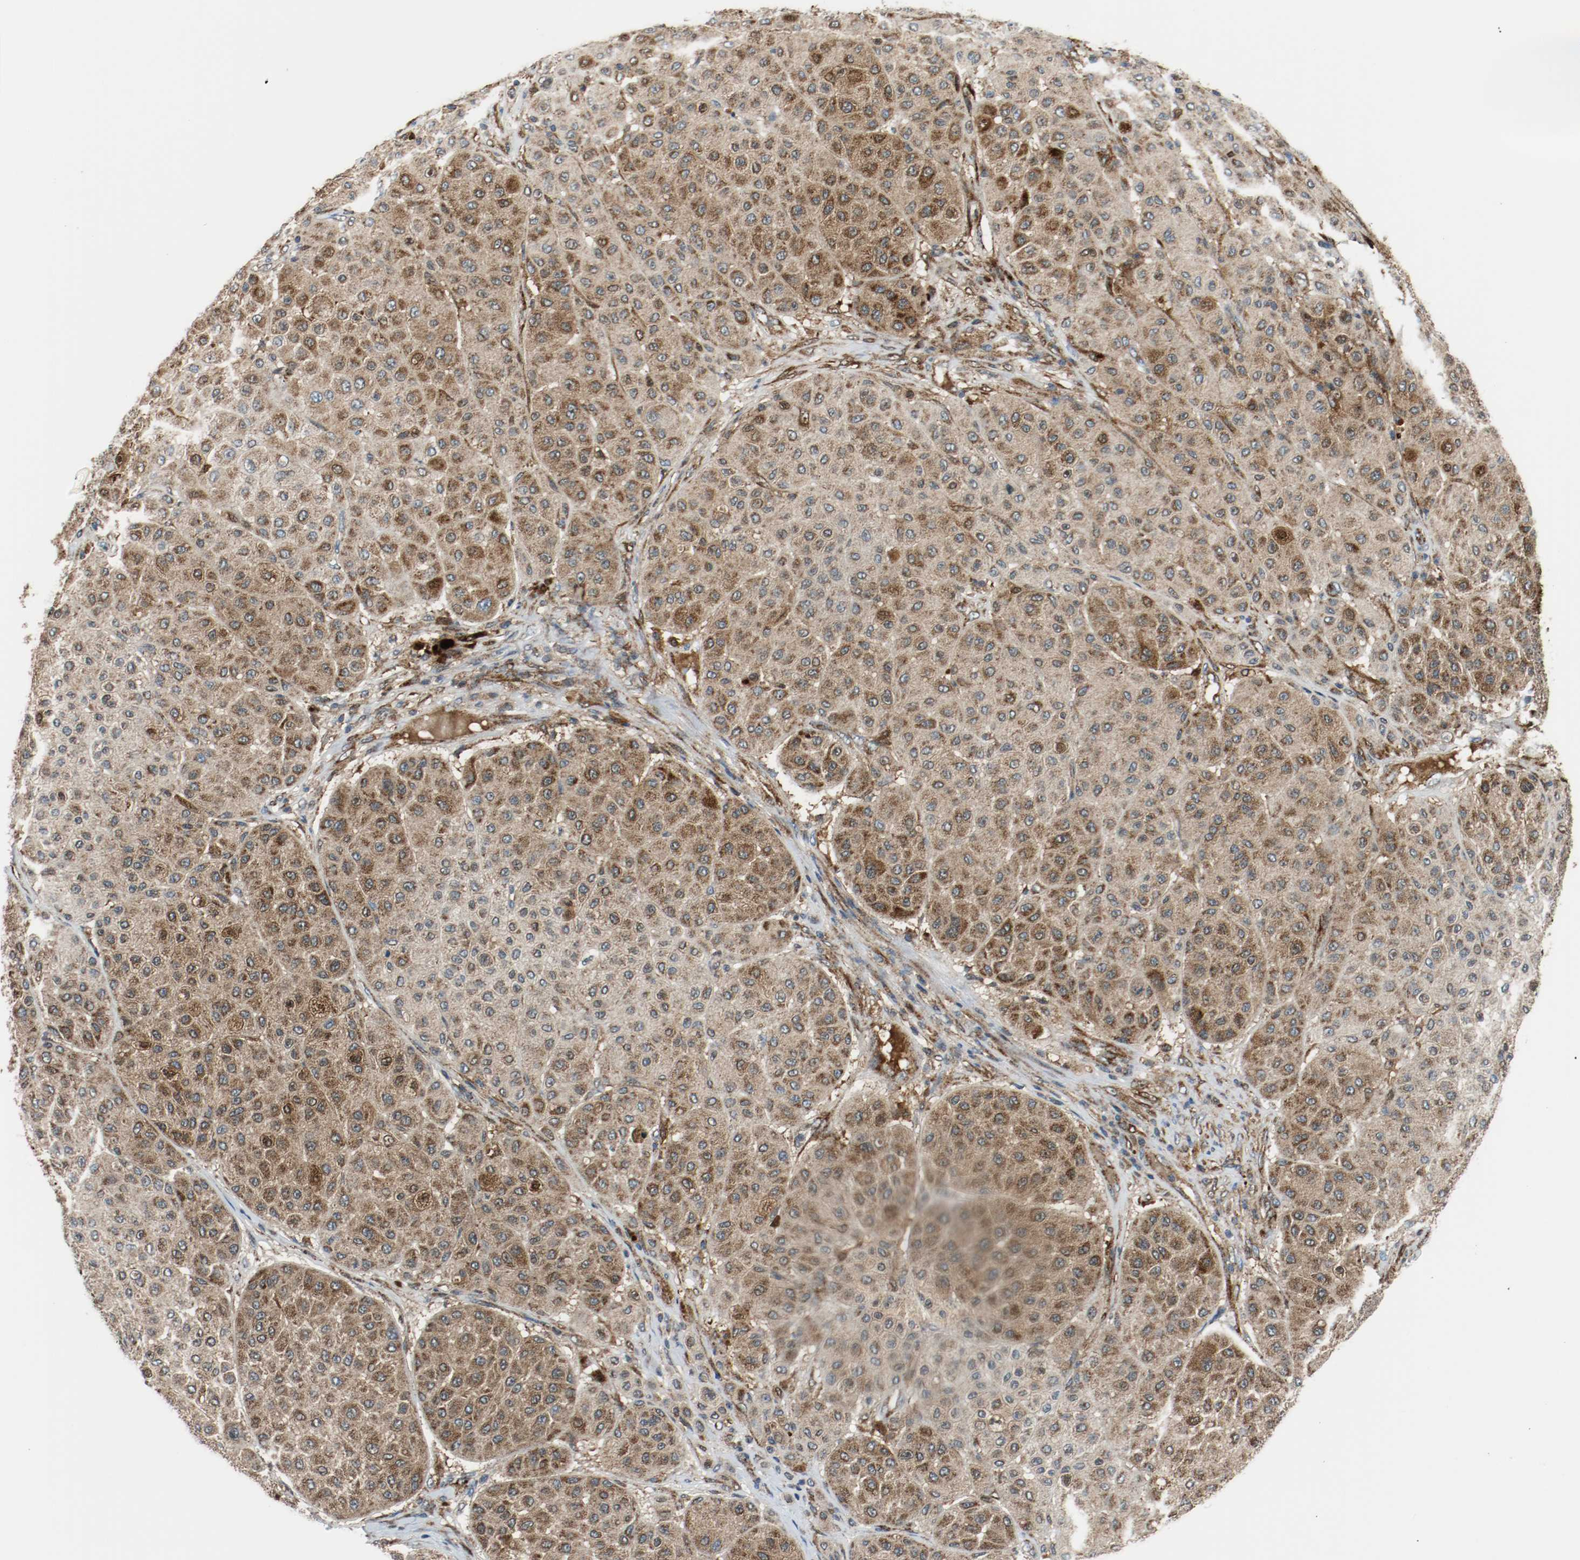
{"staining": {"intensity": "moderate", "quantity": ">75%", "location": "cytoplasmic/membranous"}, "tissue": "melanoma", "cell_type": "Tumor cells", "image_type": "cancer", "snomed": [{"axis": "morphology", "description": "Normal tissue, NOS"}, {"axis": "morphology", "description": "Malignant melanoma, Metastatic site"}, {"axis": "topography", "description": "Skin"}], "caption": "Immunohistochemical staining of human malignant melanoma (metastatic site) exhibits medium levels of moderate cytoplasmic/membranous expression in approximately >75% of tumor cells. Using DAB (brown) and hematoxylin (blue) stains, captured at high magnification using brightfield microscopy.", "gene": "TXNRD1", "patient": {"sex": "male", "age": 41}}